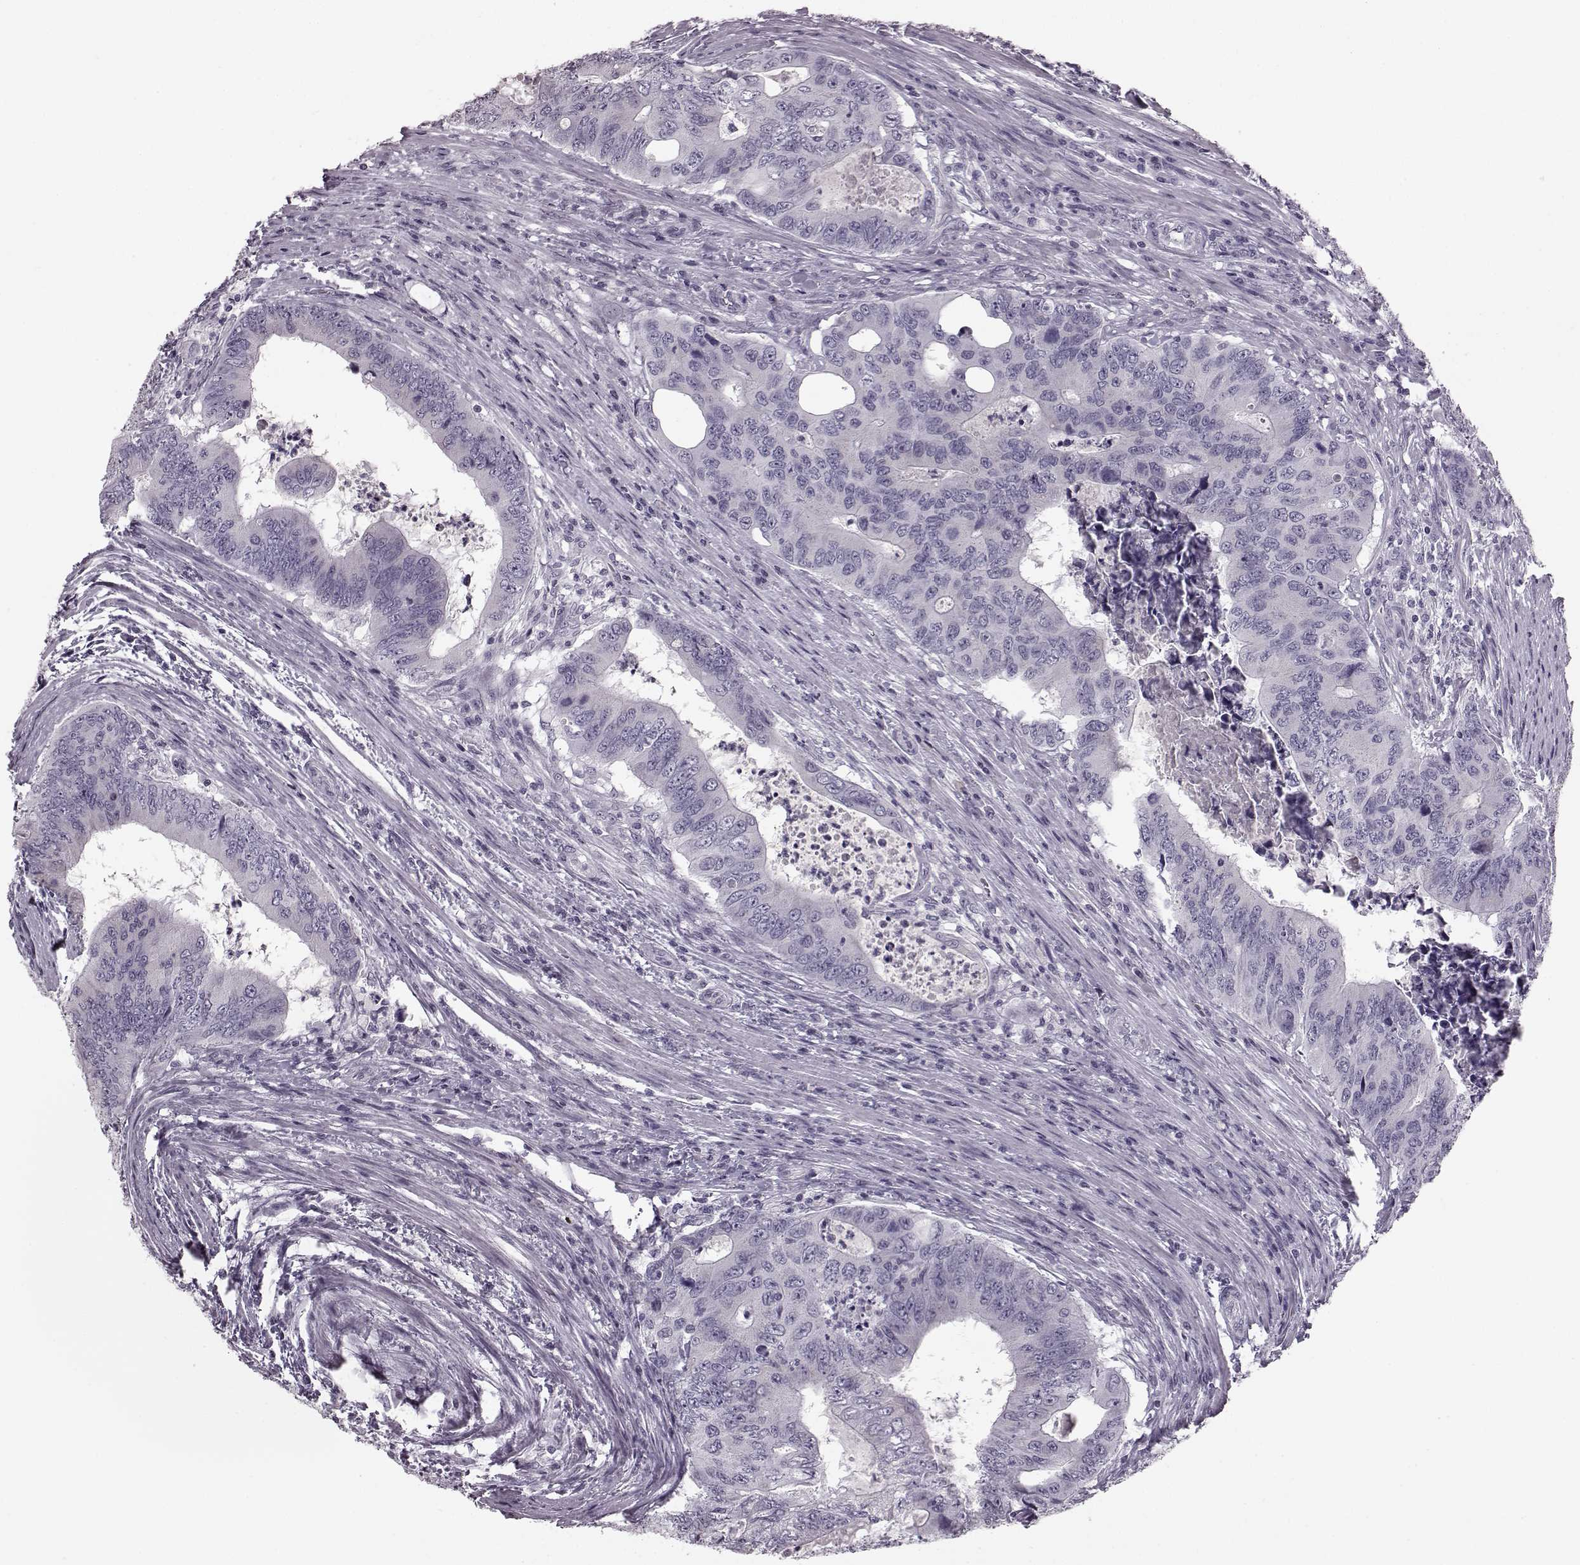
{"staining": {"intensity": "negative", "quantity": "none", "location": "none"}, "tissue": "colorectal cancer", "cell_type": "Tumor cells", "image_type": "cancer", "snomed": [{"axis": "morphology", "description": "Adenocarcinoma, NOS"}, {"axis": "topography", "description": "Colon"}], "caption": "Tumor cells show no significant protein staining in adenocarcinoma (colorectal).", "gene": "SEMG2", "patient": {"sex": "male", "age": 53}}